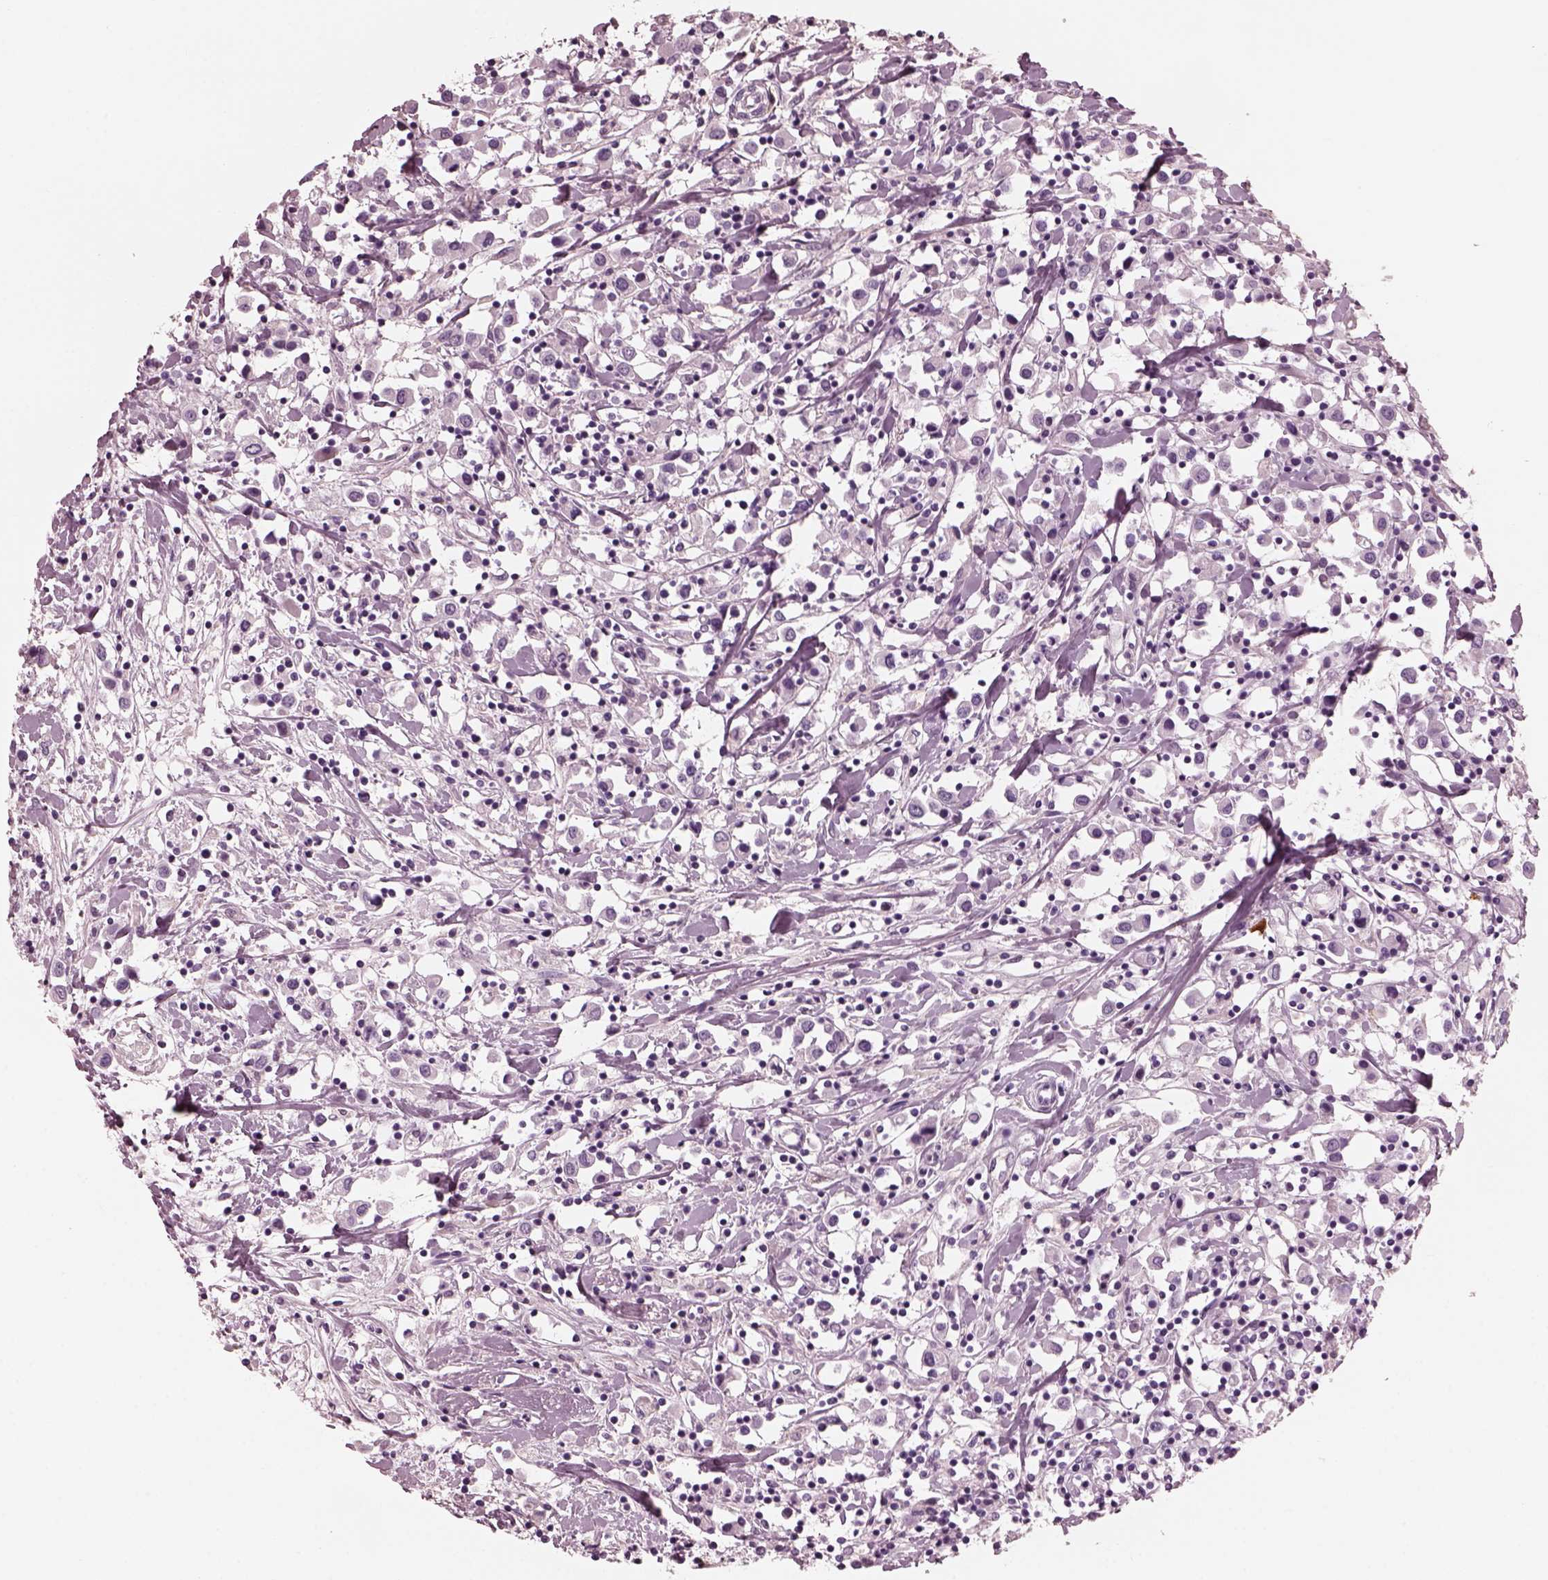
{"staining": {"intensity": "negative", "quantity": "none", "location": "none"}, "tissue": "breast cancer", "cell_type": "Tumor cells", "image_type": "cancer", "snomed": [{"axis": "morphology", "description": "Duct carcinoma"}, {"axis": "topography", "description": "Breast"}], "caption": "Image shows no significant protein positivity in tumor cells of breast cancer.", "gene": "CGA", "patient": {"sex": "female", "age": 61}}